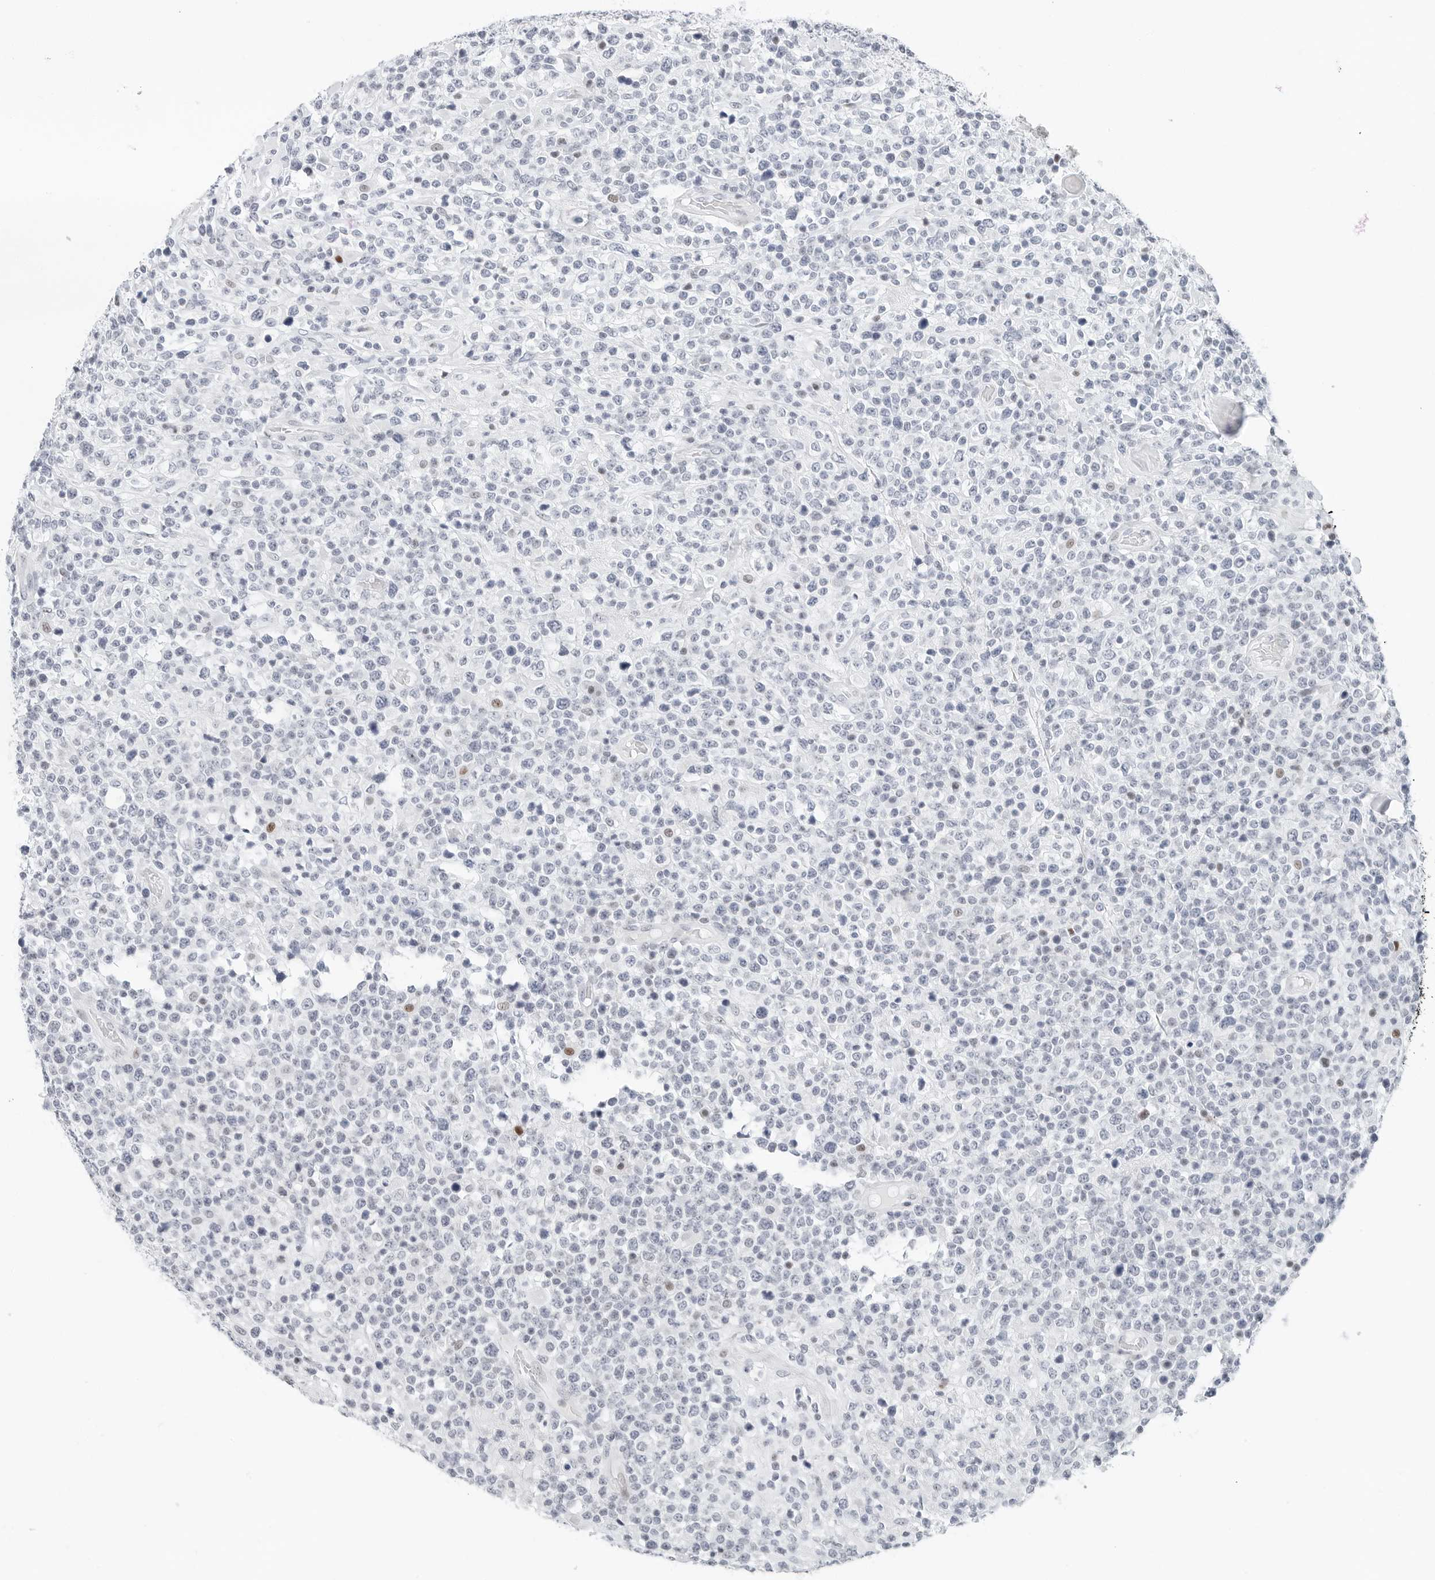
{"staining": {"intensity": "negative", "quantity": "none", "location": "none"}, "tissue": "lymphoma", "cell_type": "Tumor cells", "image_type": "cancer", "snomed": [{"axis": "morphology", "description": "Malignant lymphoma, non-Hodgkin's type, High grade"}, {"axis": "topography", "description": "Colon"}], "caption": "The photomicrograph shows no staining of tumor cells in malignant lymphoma, non-Hodgkin's type (high-grade).", "gene": "NTMT2", "patient": {"sex": "female", "age": 53}}